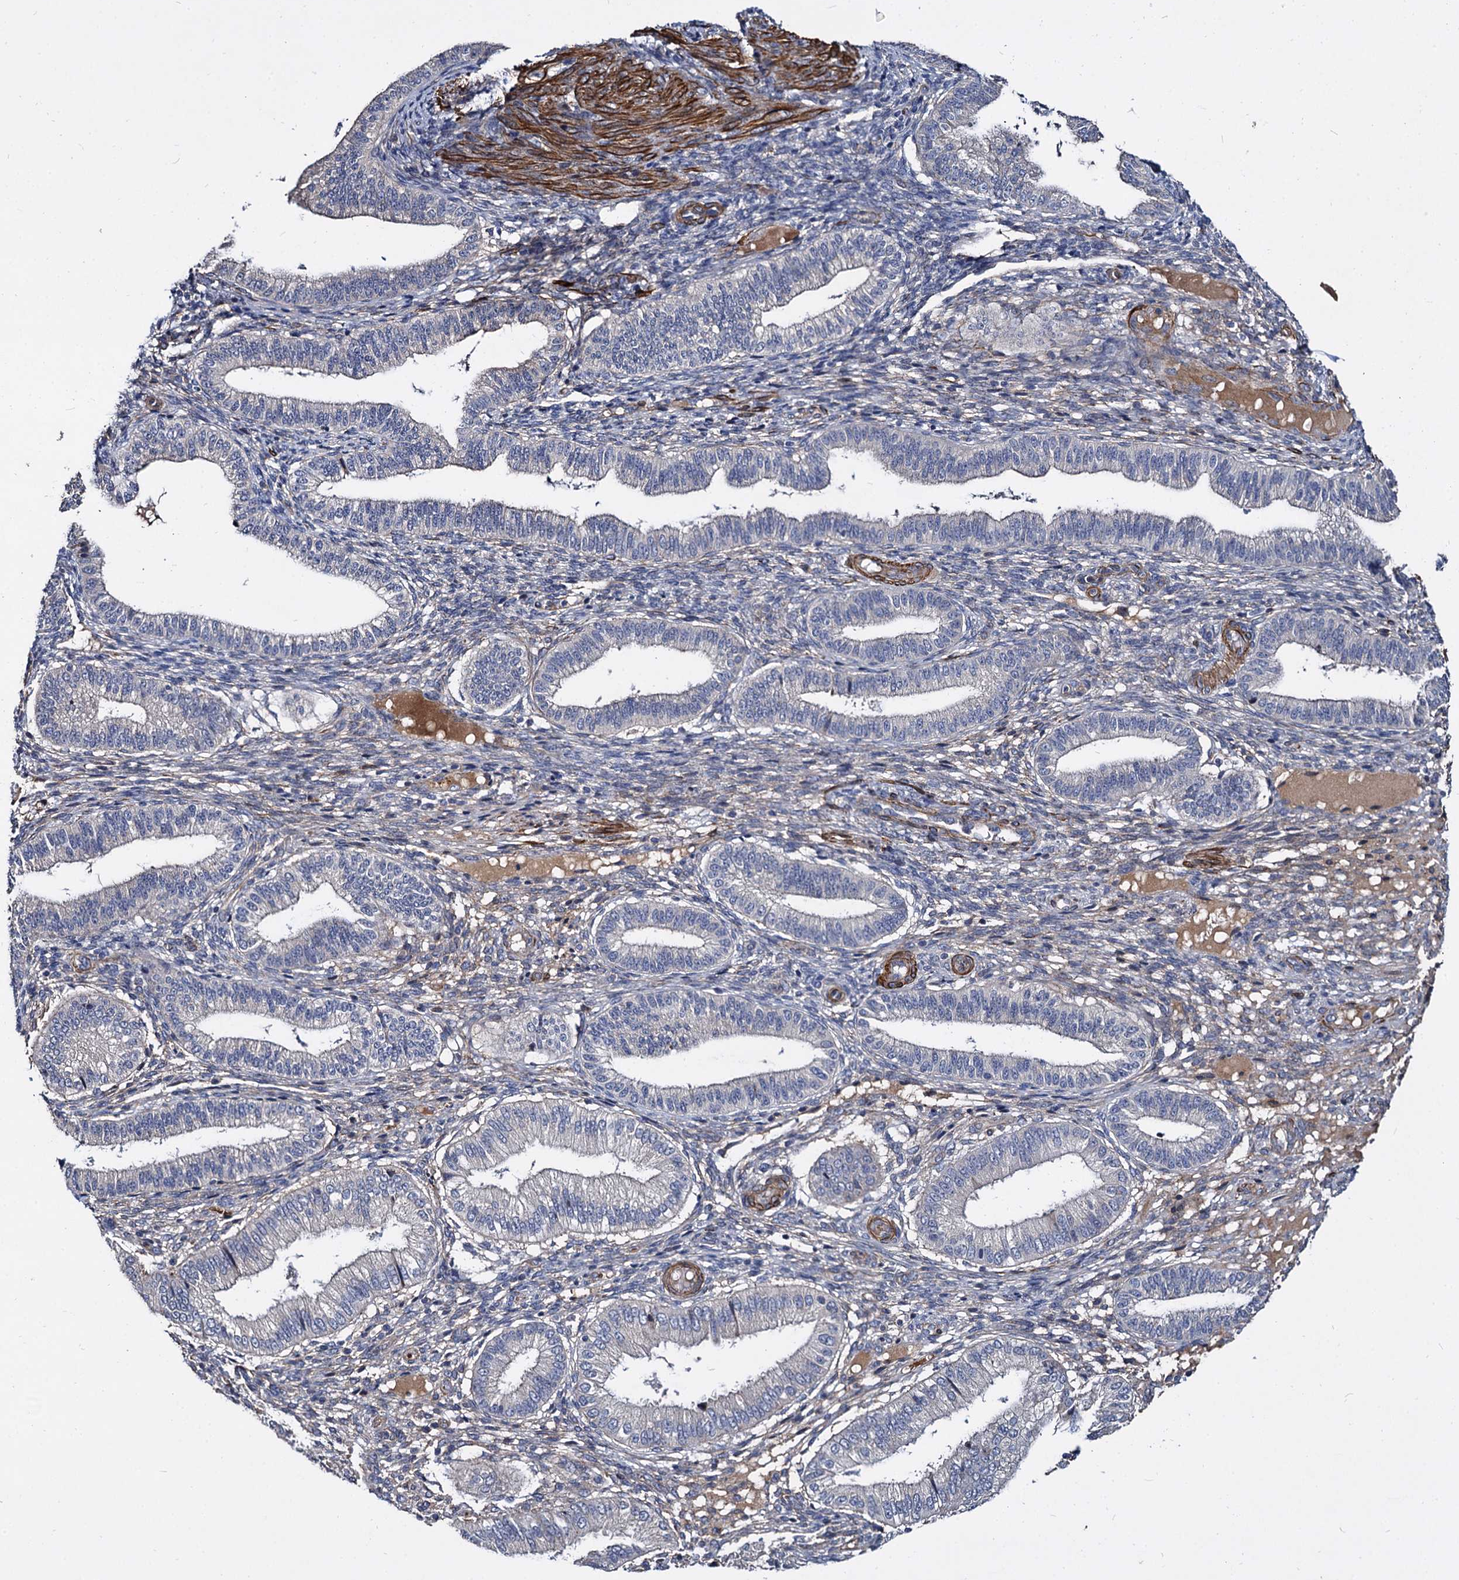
{"staining": {"intensity": "negative", "quantity": "none", "location": "none"}, "tissue": "endometrium", "cell_type": "Cells in endometrial stroma", "image_type": "normal", "snomed": [{"axis": "morphology", "description": "Normal tissue, NOS"}, {"axis": "topography", "description": "Endometrium"}], "caption": "Immunohistochemistry (IHC) image of normal endometrium: human endometrium stained with DAB exhibits no significant protein staining in cells in endometrial stroma.", "gene": "ISM2", "patient": {"sex": "female", "age": 39}}